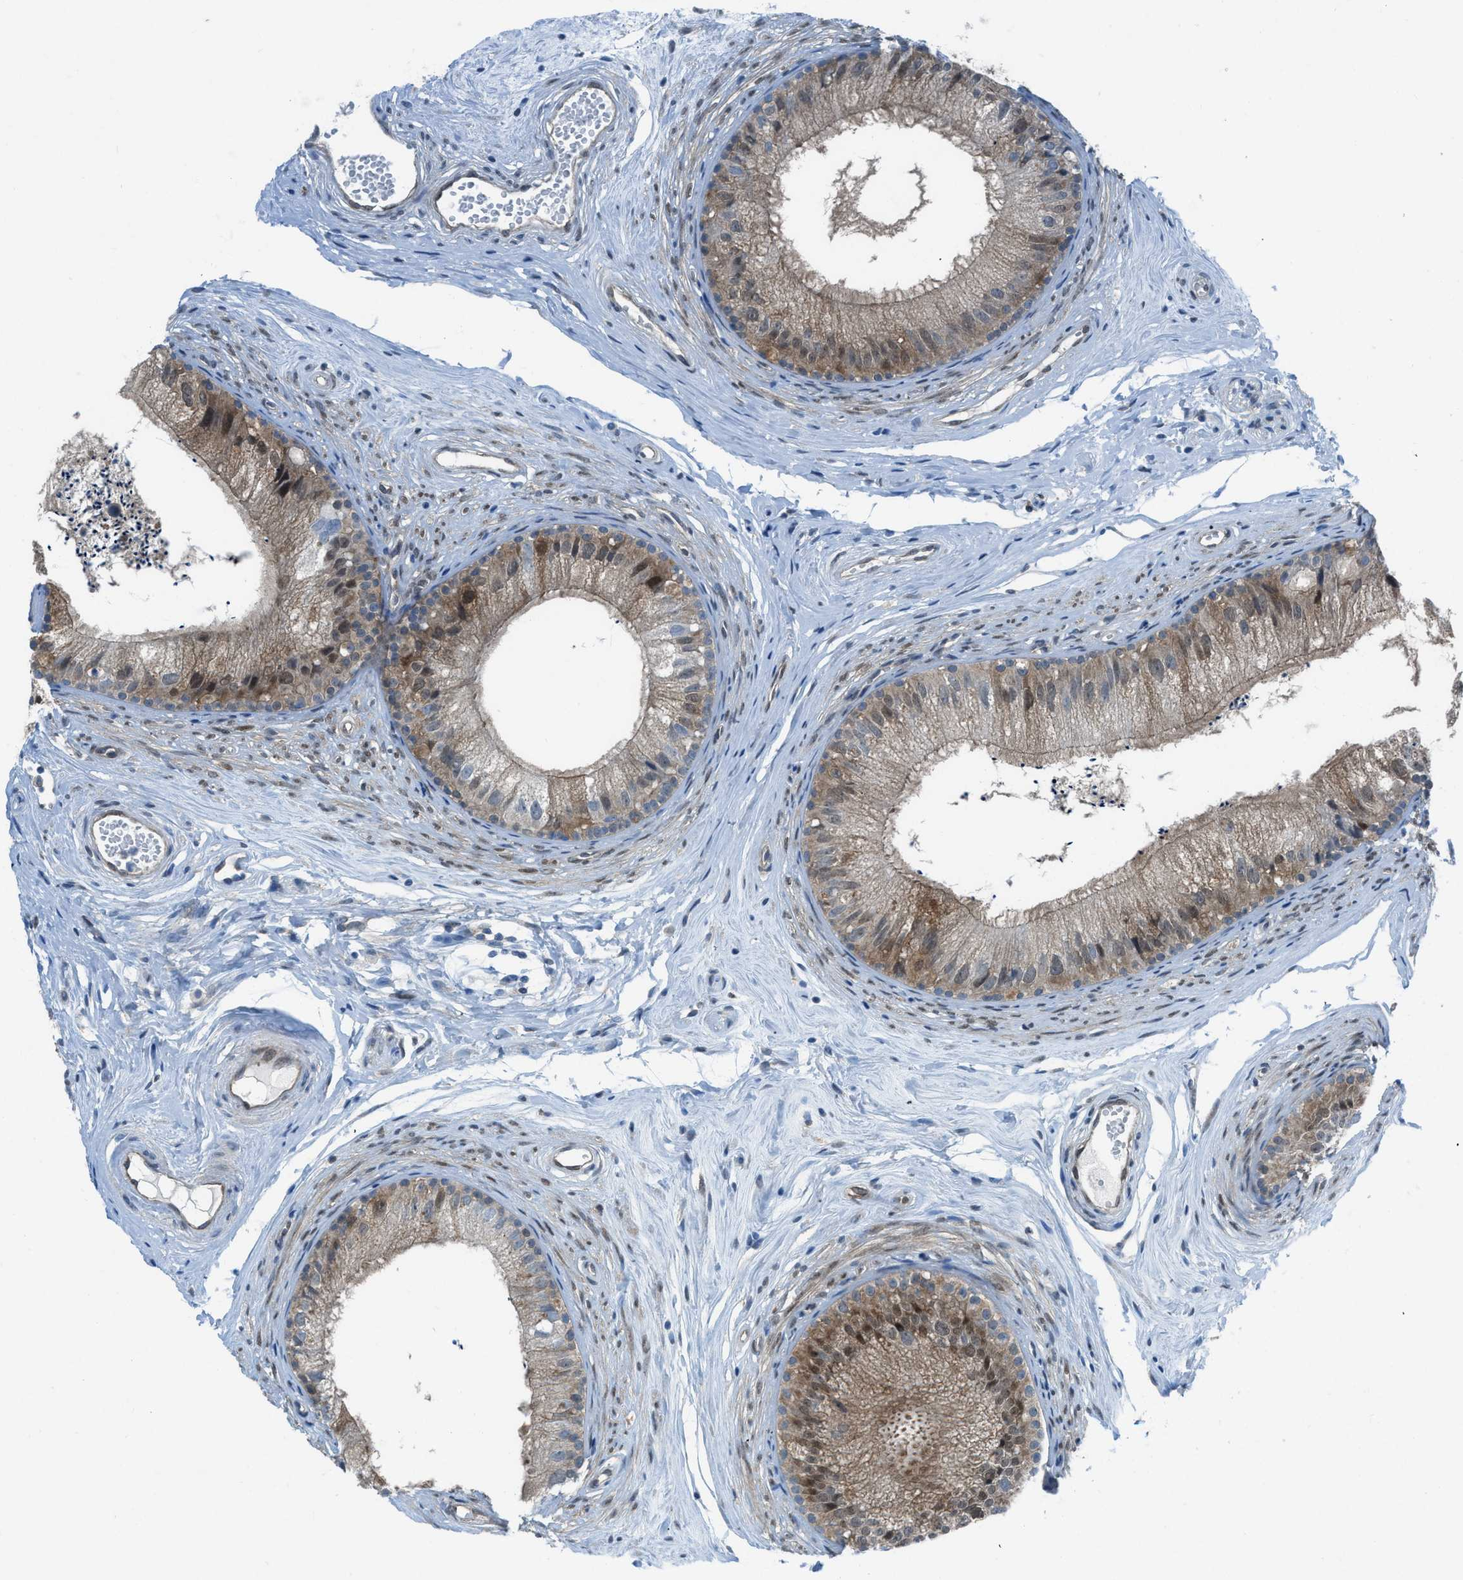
{"staining": {"intensity": "moderate", "quantity": "25%-75%", "location": "cytoplasmic/membranous,nuclear"}, "tissue": "epididymis", "cell_type": "Glandular cells", "image_type": "normal", "snomed": [{"axis": "morphology", "description": "Normal tissue, NOS"}, {"axis": "topography", "description": "Epididymis"}], "caption": "Immunohistochemistry (IHC) (DAB) staining of normal human epididymis exhibits moderate cytoplasmic/membranous,nuclear protein expression in approximately 25%-75% of glandular cells. Immunohistochemistry (IHC) stains the protein in brown and the nuclei are stained blue.", "gene": "PRKN", "patient": {"sex": "male", "age": 56}}